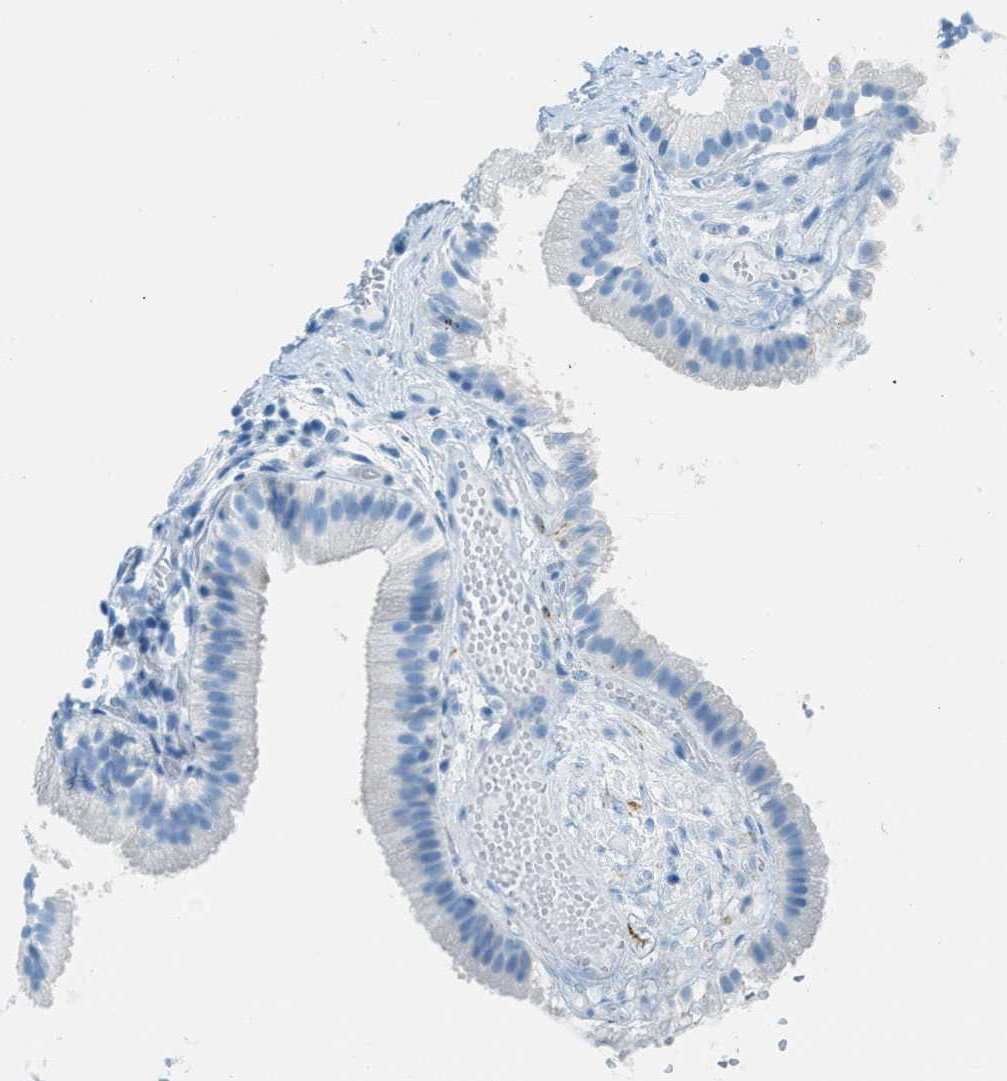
{"staining": {"intensity": "negative", "quantity": "none", "location": "none"}, "tissue": "gallbladder", "cell_type": "Glandular cells", "image_type": "normal", "snomed": [{"axis": "morphology", "description": "Normal tissue, NOS"}, {"axis": "topography", "description": "Gallbladder"}], "caption": "Glandular cells are negative for protein expression in normal human gallbladder. (DAB (3,3'-diaminobenzidine) immunohistochemistry (IHC) visualized using brightfield microscopy, high magnification).", "gene": "C21orf62", "patient": {"sex": "female", "age": 26}}